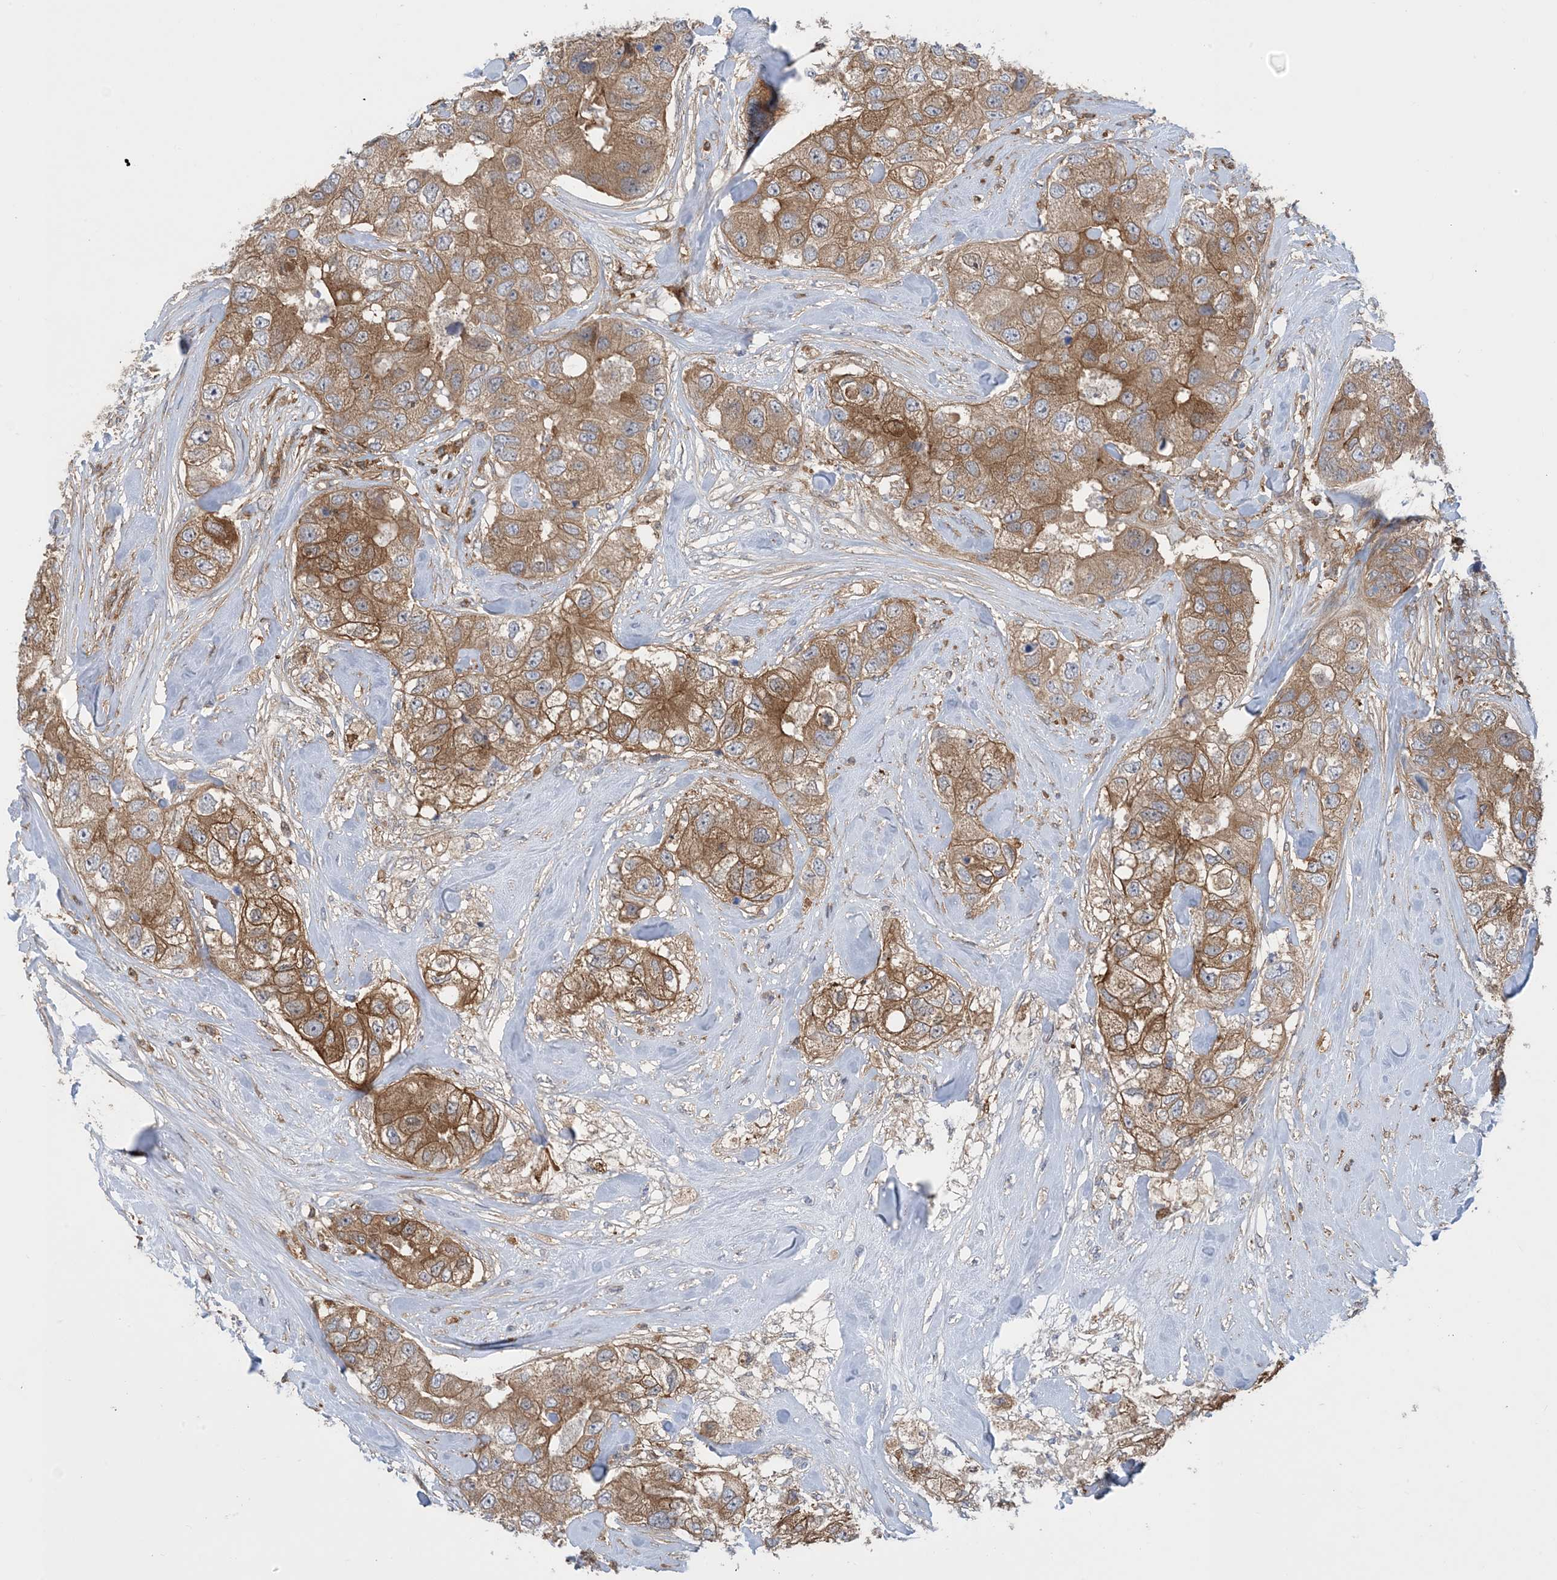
{"staining": {"intensity": "moderate", "quantity": ">75%", "location": "cytoplasmic/membranous"}, "tissue": "breast cancer", "cell_type": "Tumor cells", "image_type": "cancer", "snomed": [{"axis": "morphology", "description": "Duct carcinoma"}, {"axis": "topography", "description": "Breast"}], "caption": "There is medium levels of moderate cytoplasmic/membranous positivity in tumor cells of breast cancer, as demonstrated by immunohistochemical staining (brown color).", "gene": "HS1BP3", "patient": {"sex": "female", "age": 62}}